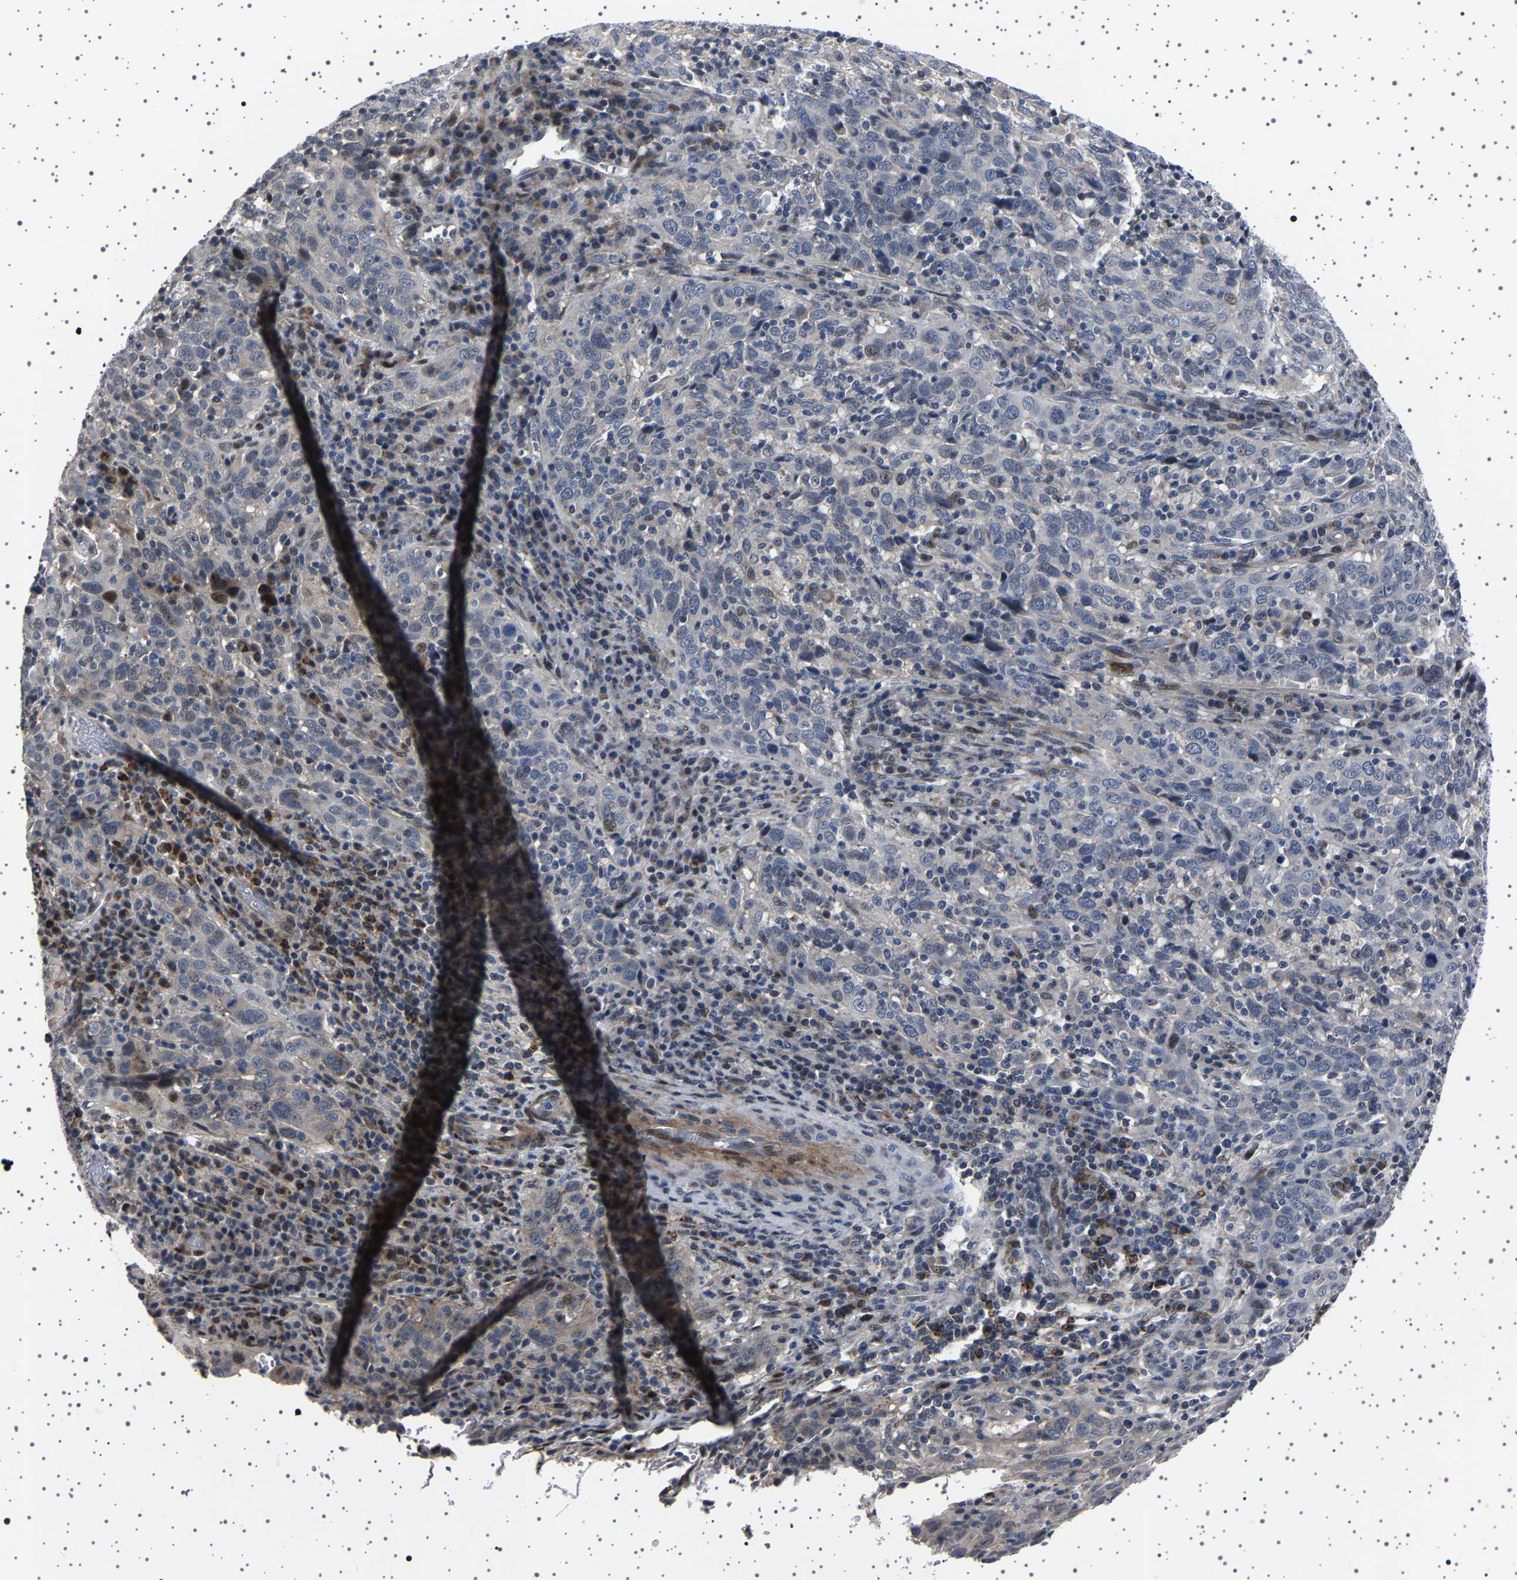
{"staining": {"intensity": "negative", "quantity": "none", "location": "none"}, "tissue": "cervical cancer", "cell_type": "Tumor cells", "image_type": "cancer", "snomed": [{"axis": "morphology", "description": "Squamous cell carcinoma, NOS"}, {"axis": "topography", "description": "Cervix"}], "caption": "High magnification brightfield microscopy of cervical cancer (squamous cell carcinoma) stained with DAB (3,3'-diaminobenzidine) (brown) and counterstained with hematoxylin (blue): tumor cells show no significant positivity.", "gene": "PAK5", "patient": {"sex": "female", "age": 46}}